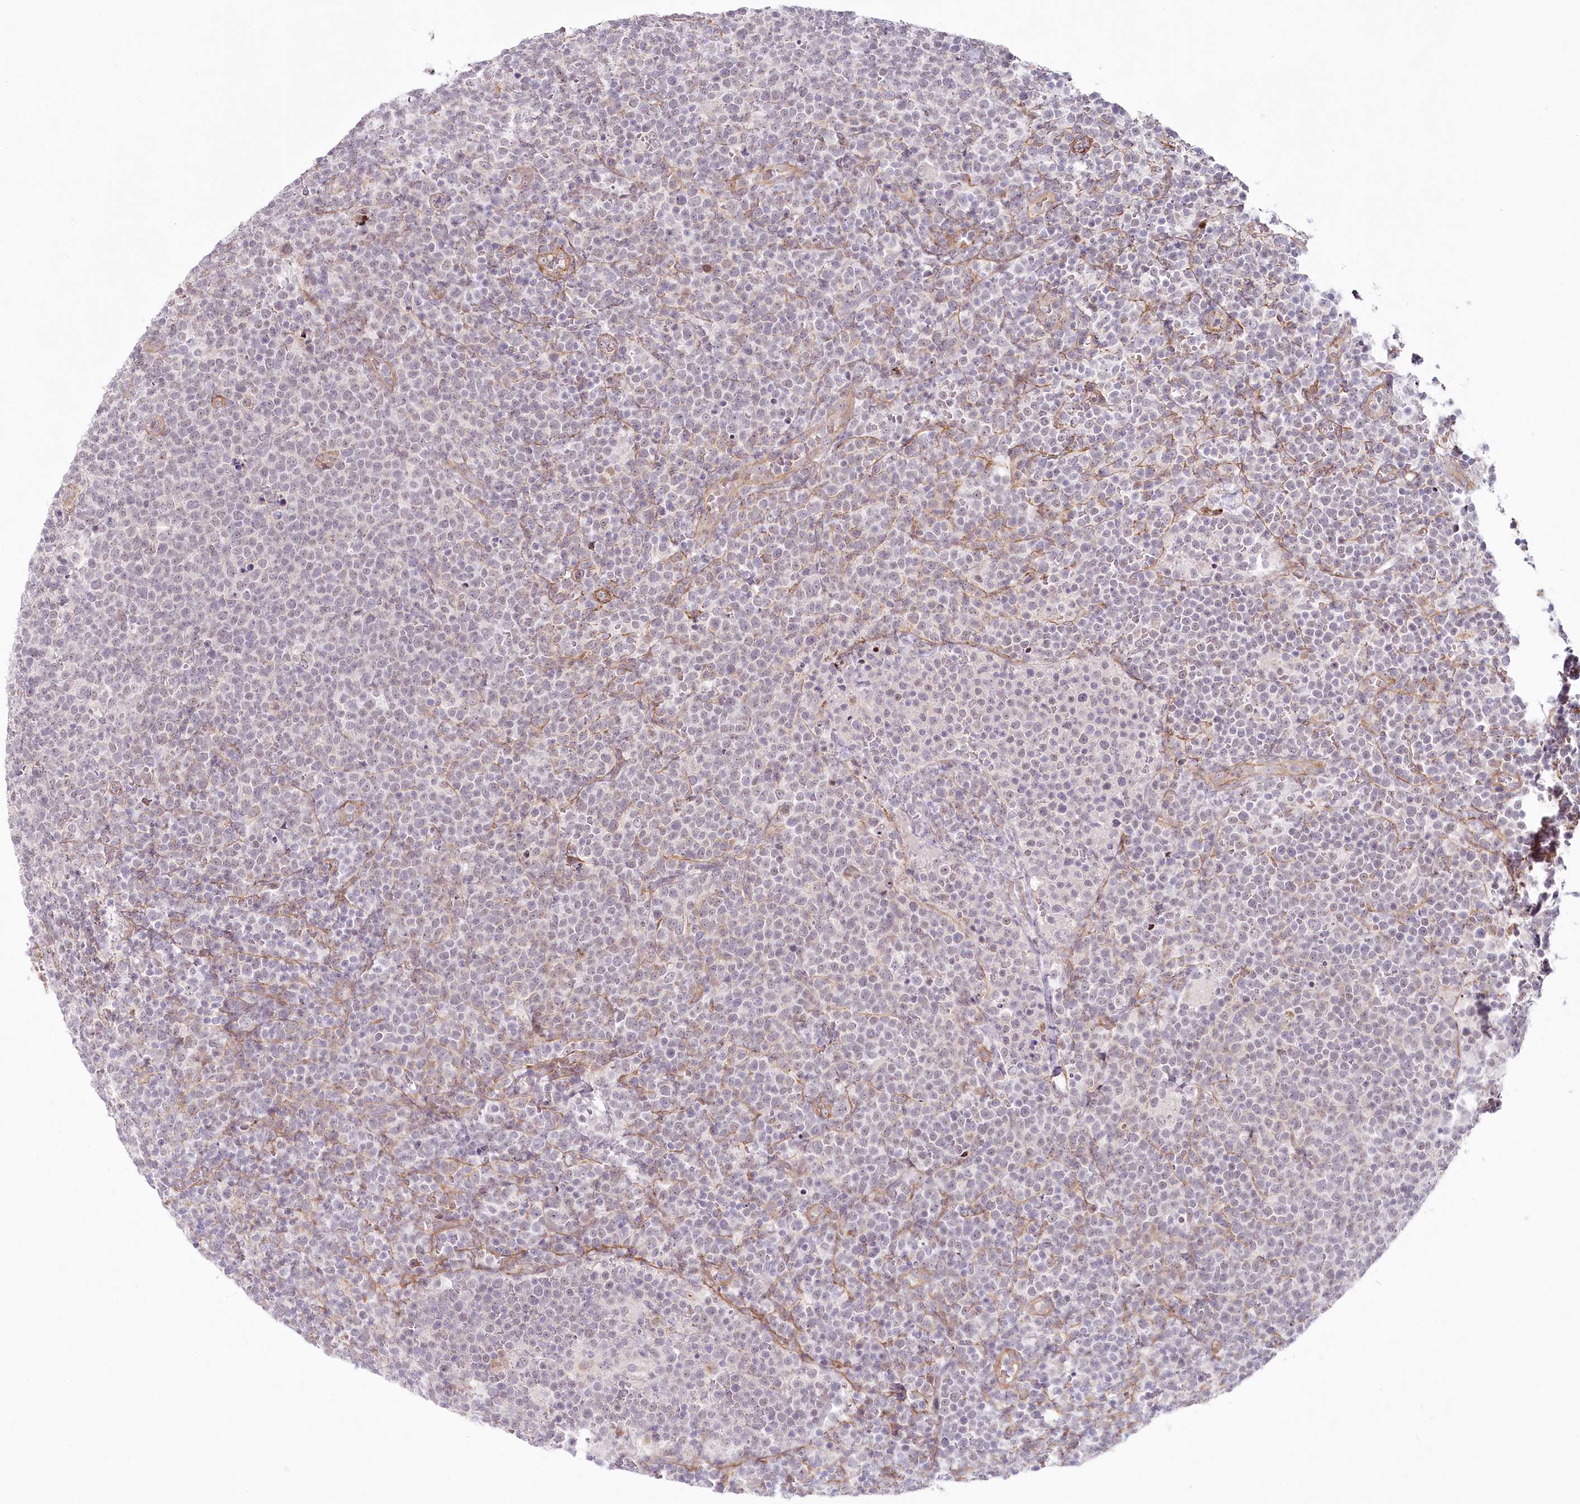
{"staining": {"intensity": "weak", "quantity": "<25%", "location": "nuclear"}, "tissue": "lymphoma", "cell_type": "Tumor cells", "image_type": "cancer", "snomed": [{"axis": "morphology", "description": "Malignant lymphoma, non-Hodgkin's type, High grade"}, {"axis": "topography", "description": "Lymph node"}], "caption": "Tumor cells are negative for protein expression in human high-grade malignant lymphoma, non-Hodgkin's type.", "gene": "ABHD8", "patient": {"sex": "male", "age": 61}}